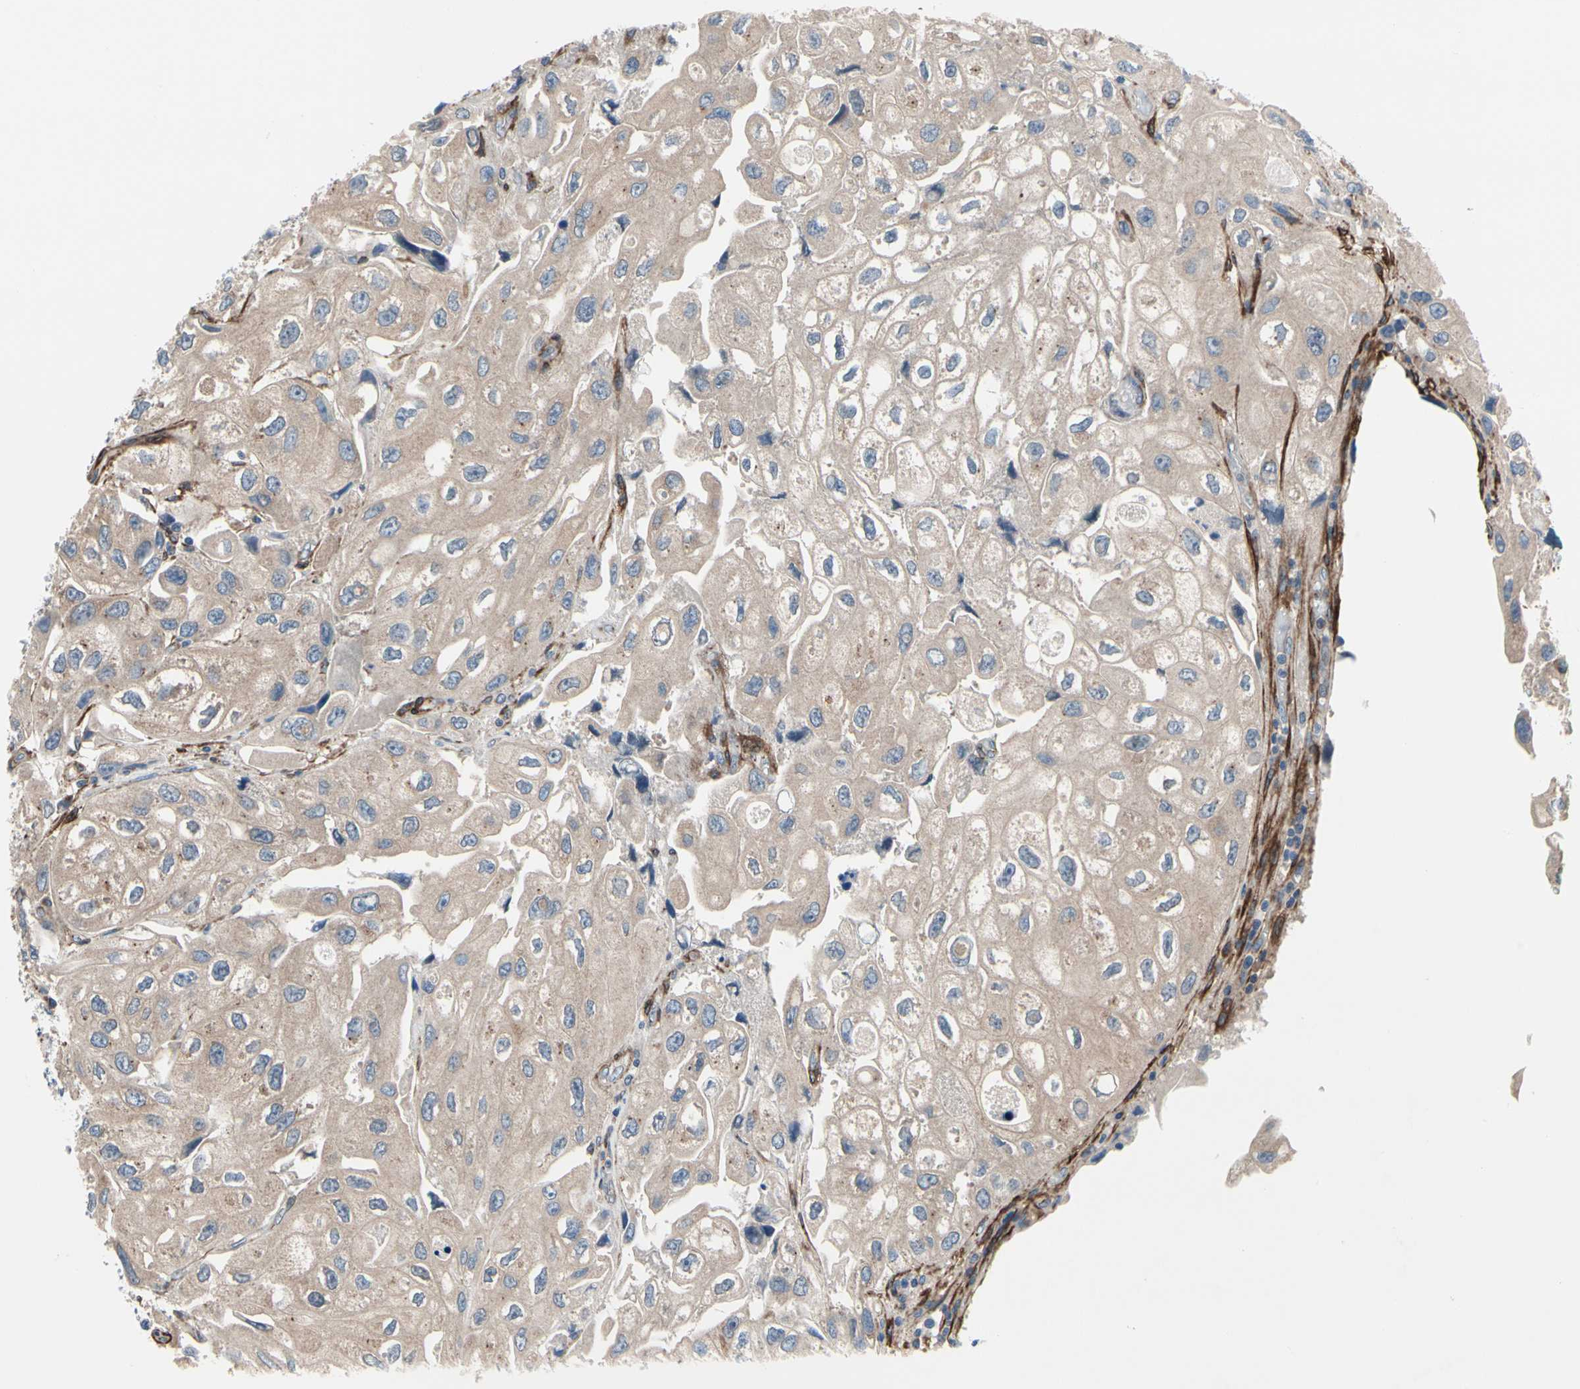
{"staining": {"intensity": "weak", "quantity": ">75%", "location": "cytoplasmic/membranous"}, "tissue": "urothelial cancer", "cell_type": "Tumor cells", "image_type": "cancer", "snomed": [{"axis": "morphology", "description": "Urothelial carcinoma, High grade"}, {"axis": "topography", "description": "Urinary bladder"}], "caption": "This photomicrograph exhibits immunohistochemistry staining of human urothelial cancer, with low weak cytoplasmic/membranous staining in approximately >75% of tumor cells.", "gene": "PRKAR2B", "patient": {"sex": "female", "age": 64}}